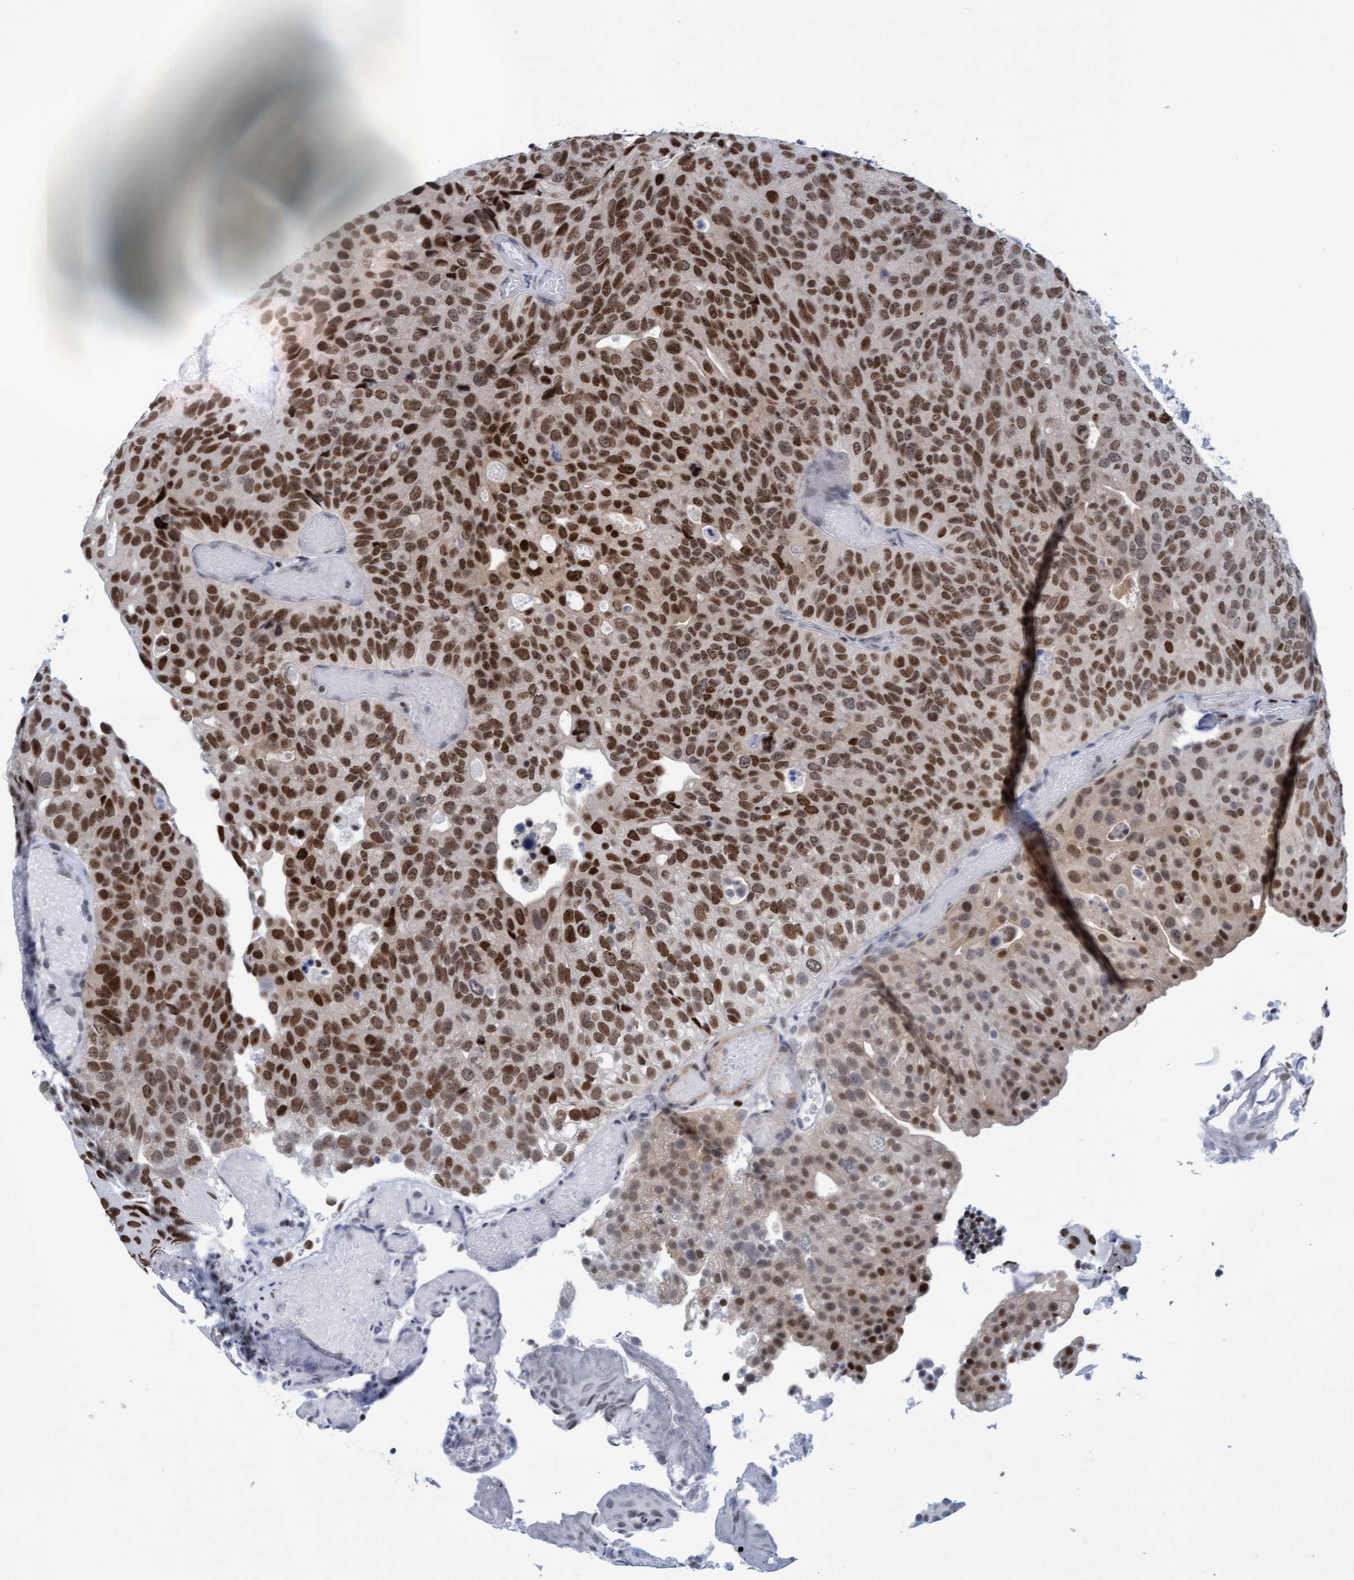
{"staining": {"intensity": "moderate", "quantity": ">75%", "location": "nuclear"}, "tissue": "urothelial cancer", "cell_type": "Tumor cells", "image_type": "cancer", "snomed": [{"axis": "morphology", "description": "Urothelial carcinoma, Low grade"}, {"axis": "topography", "description": "Urinary bladder"}], "caption": "Urothelial cancer was stained to show a protein in brown. There is medium levels of moderate nuclear staining in about >75% of tumor cells.", "gene": "GLRX2", "patient": {"sex": "male", "age": 78}}